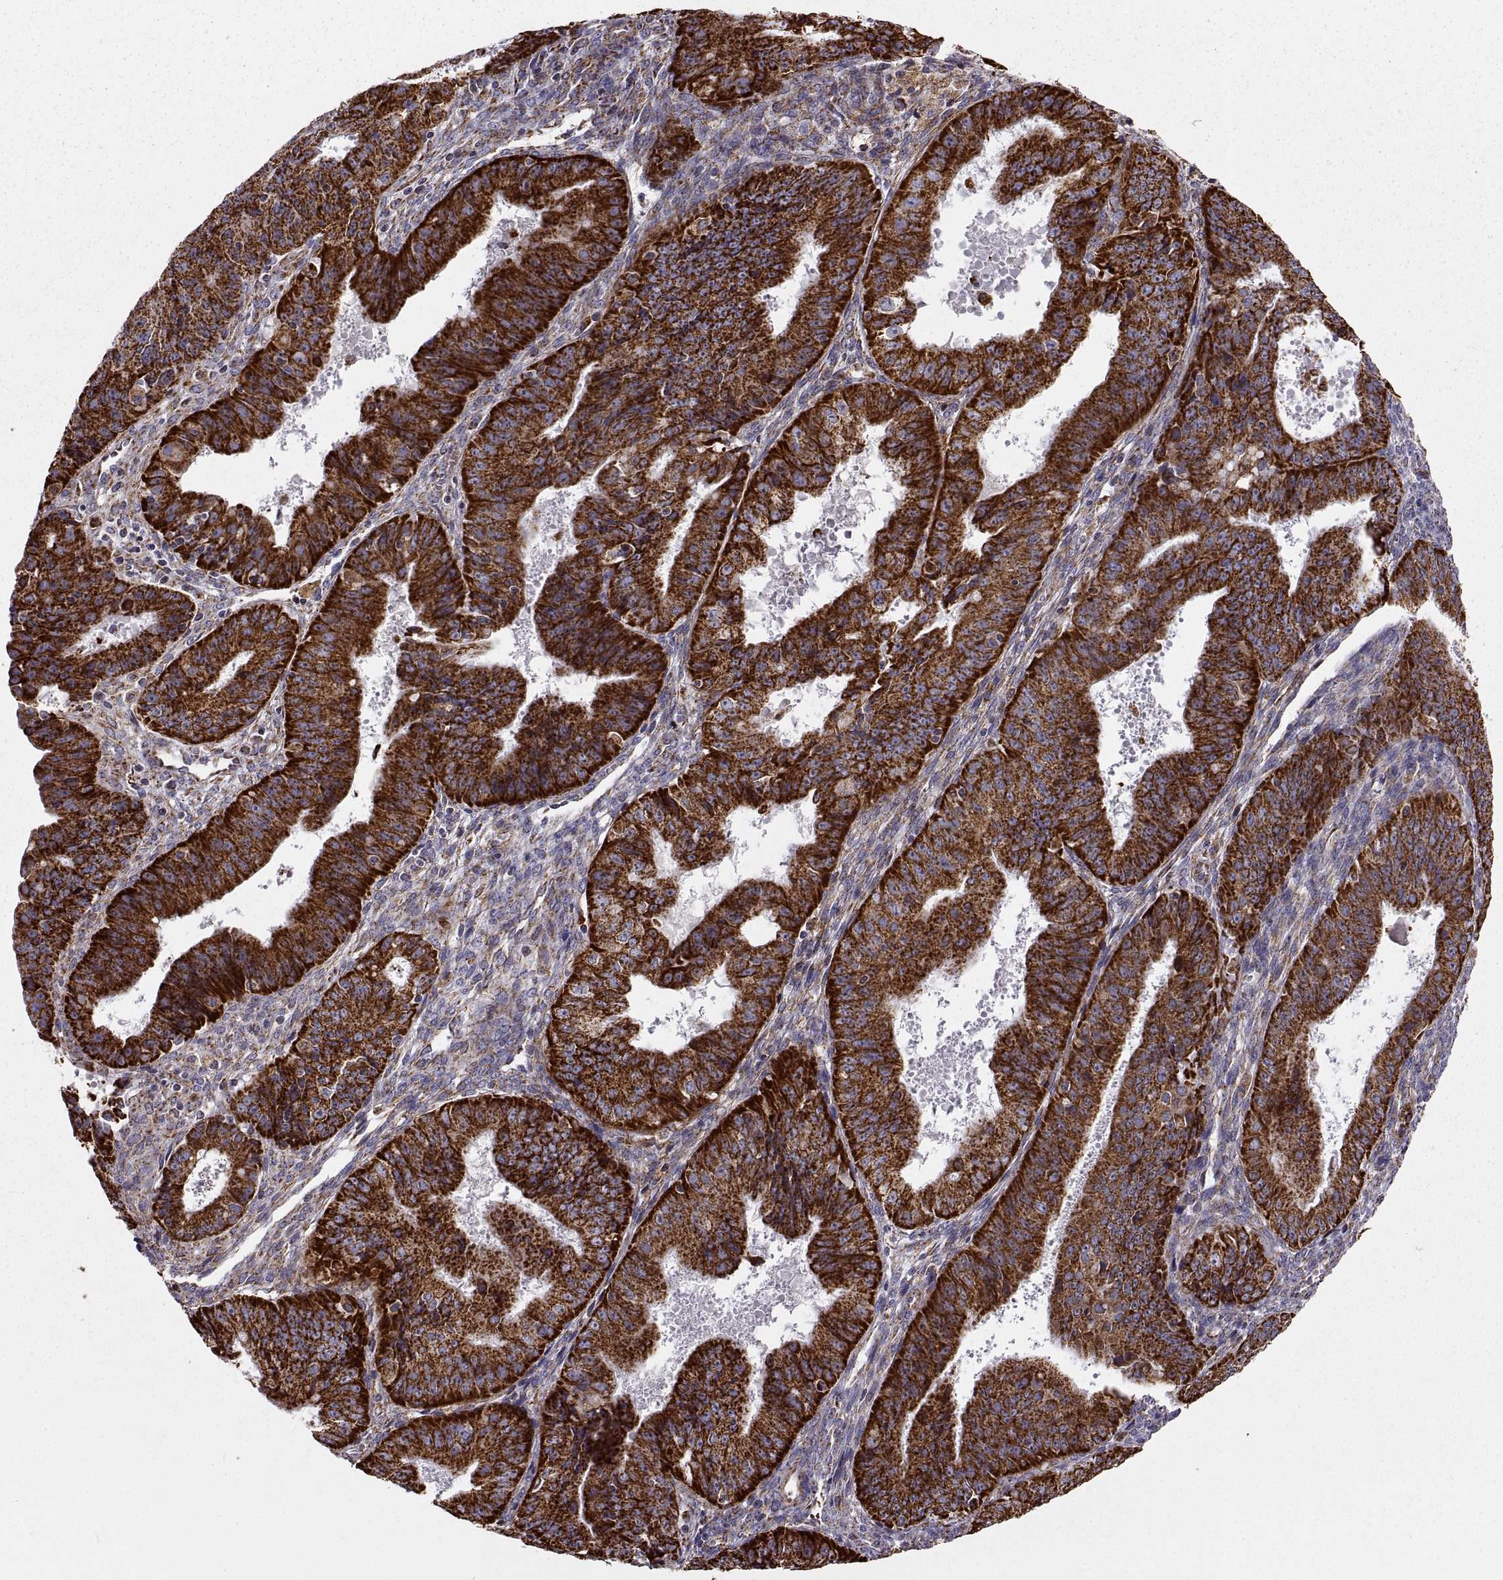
{"staining": {"intensity": "strong", "quantity": ">75%", "location": "cytoplasmic/membranous"}, "tissue": "ovarian cancer", "cell_type": "Tumor cells", "image_type": "cancer", "snomed": [{"axis": "morphology", "description": "Carcinoma, endometroid"}, {"axis": "topography", "description": "Ovary"}], "caption": "Protein staining of ovarian cancer (endometroid carcinoma) tissue shows strong cytoplasmic/membranous positivity in approximately >75% of tumor cells.", "gene": "ARSD", "patient": {"sex": "female", "age": 42}}